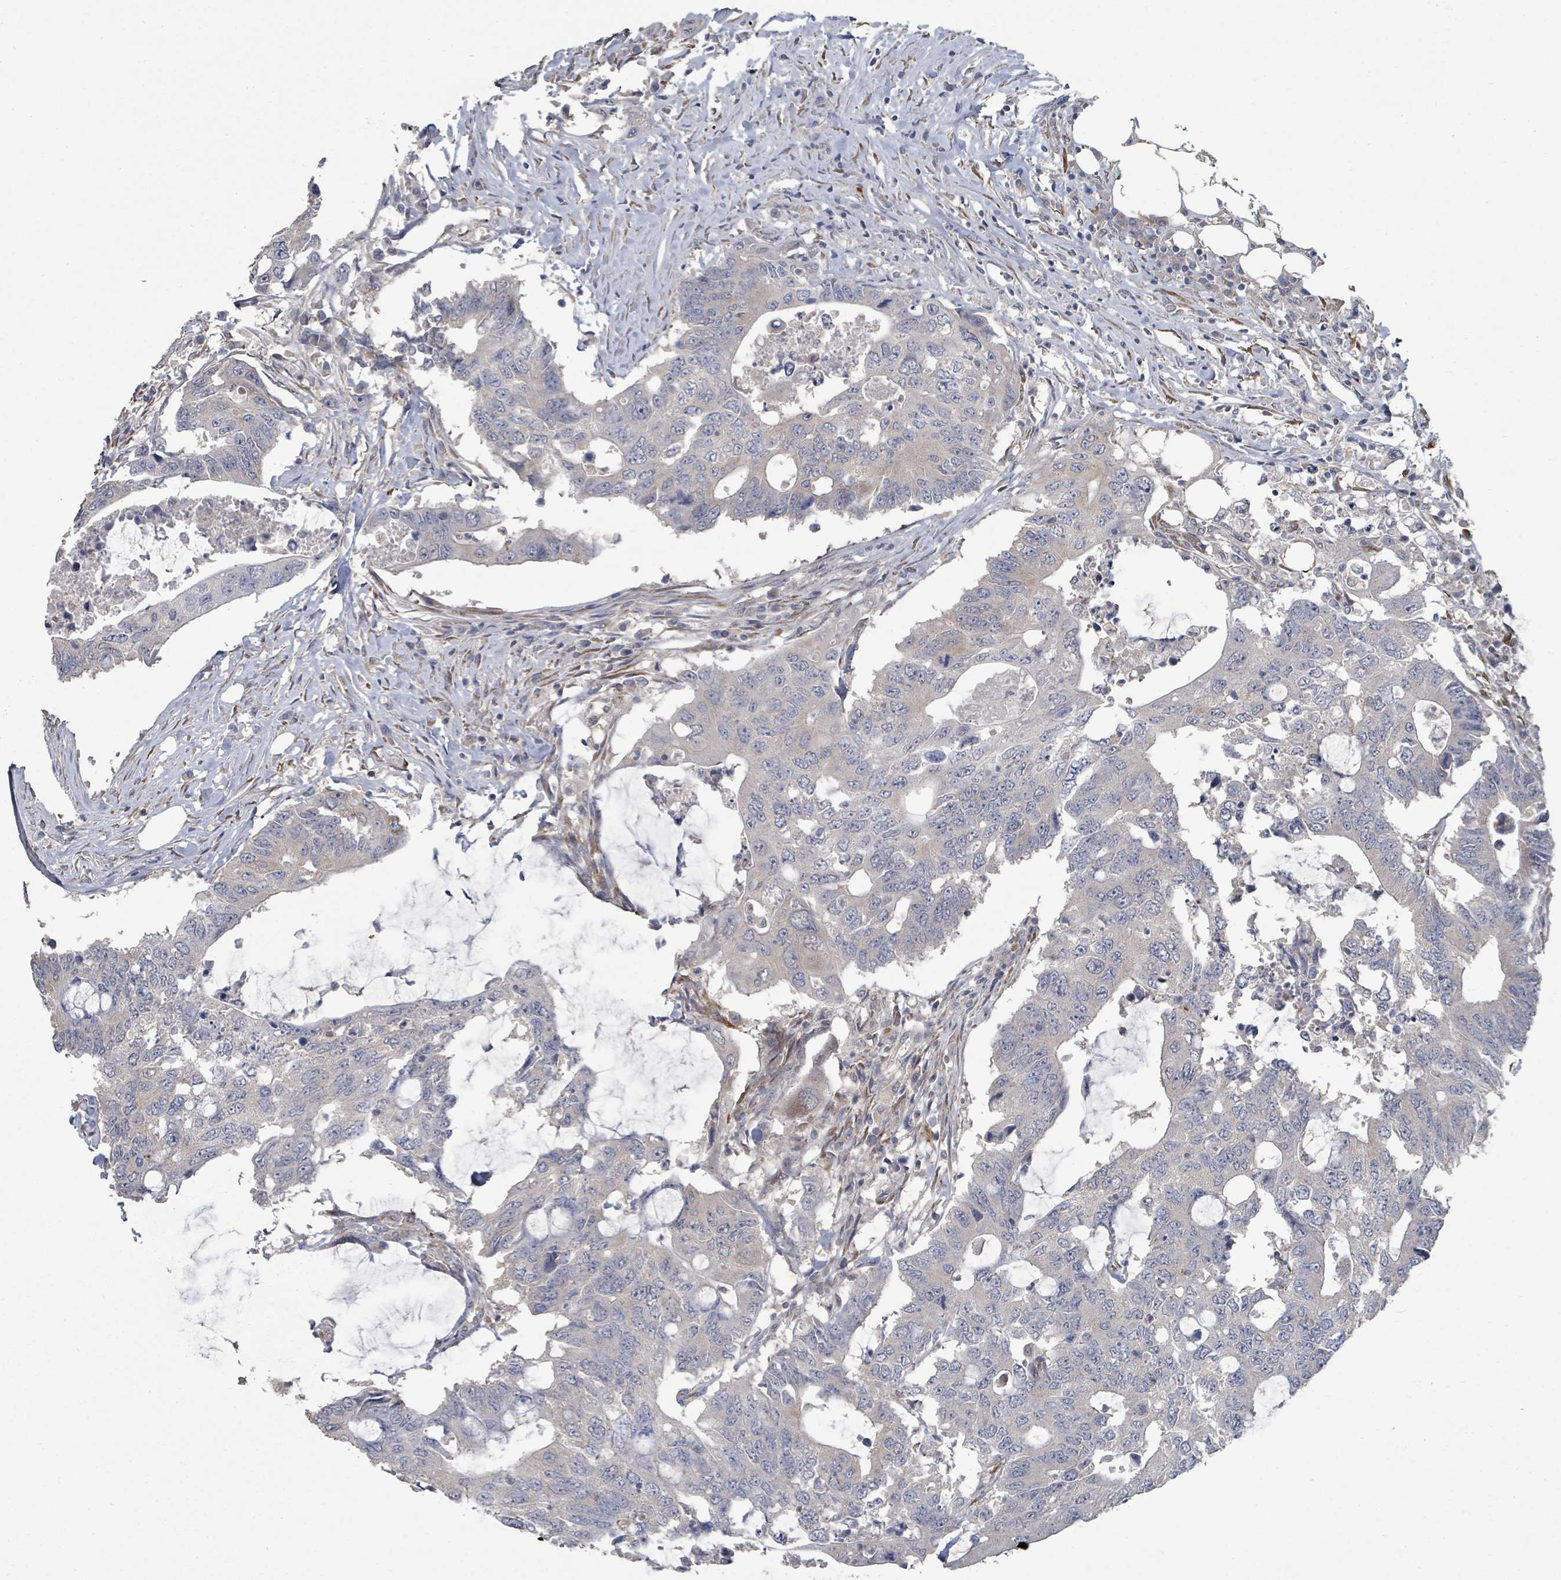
{"staining": {"intensity": "negative", "quantity": "none", "location": "none"}, "tissue": "colorectal cancer", "cell_type": "Tumor cells", "image_type": "cancer", "snomed": [{"axis": "morphology", "description": "Adenocarcinoma, NOS"}, {"axis": "topography", "description": "Colon"}], "caption": "Tumor cells are negative for protein expression in human colorectal cancer. (Immunohistochemistry, brightfield microscopy, high magnification).", "gene": "SLC9A7", "patient": {"sex": "male", "age": 71}}